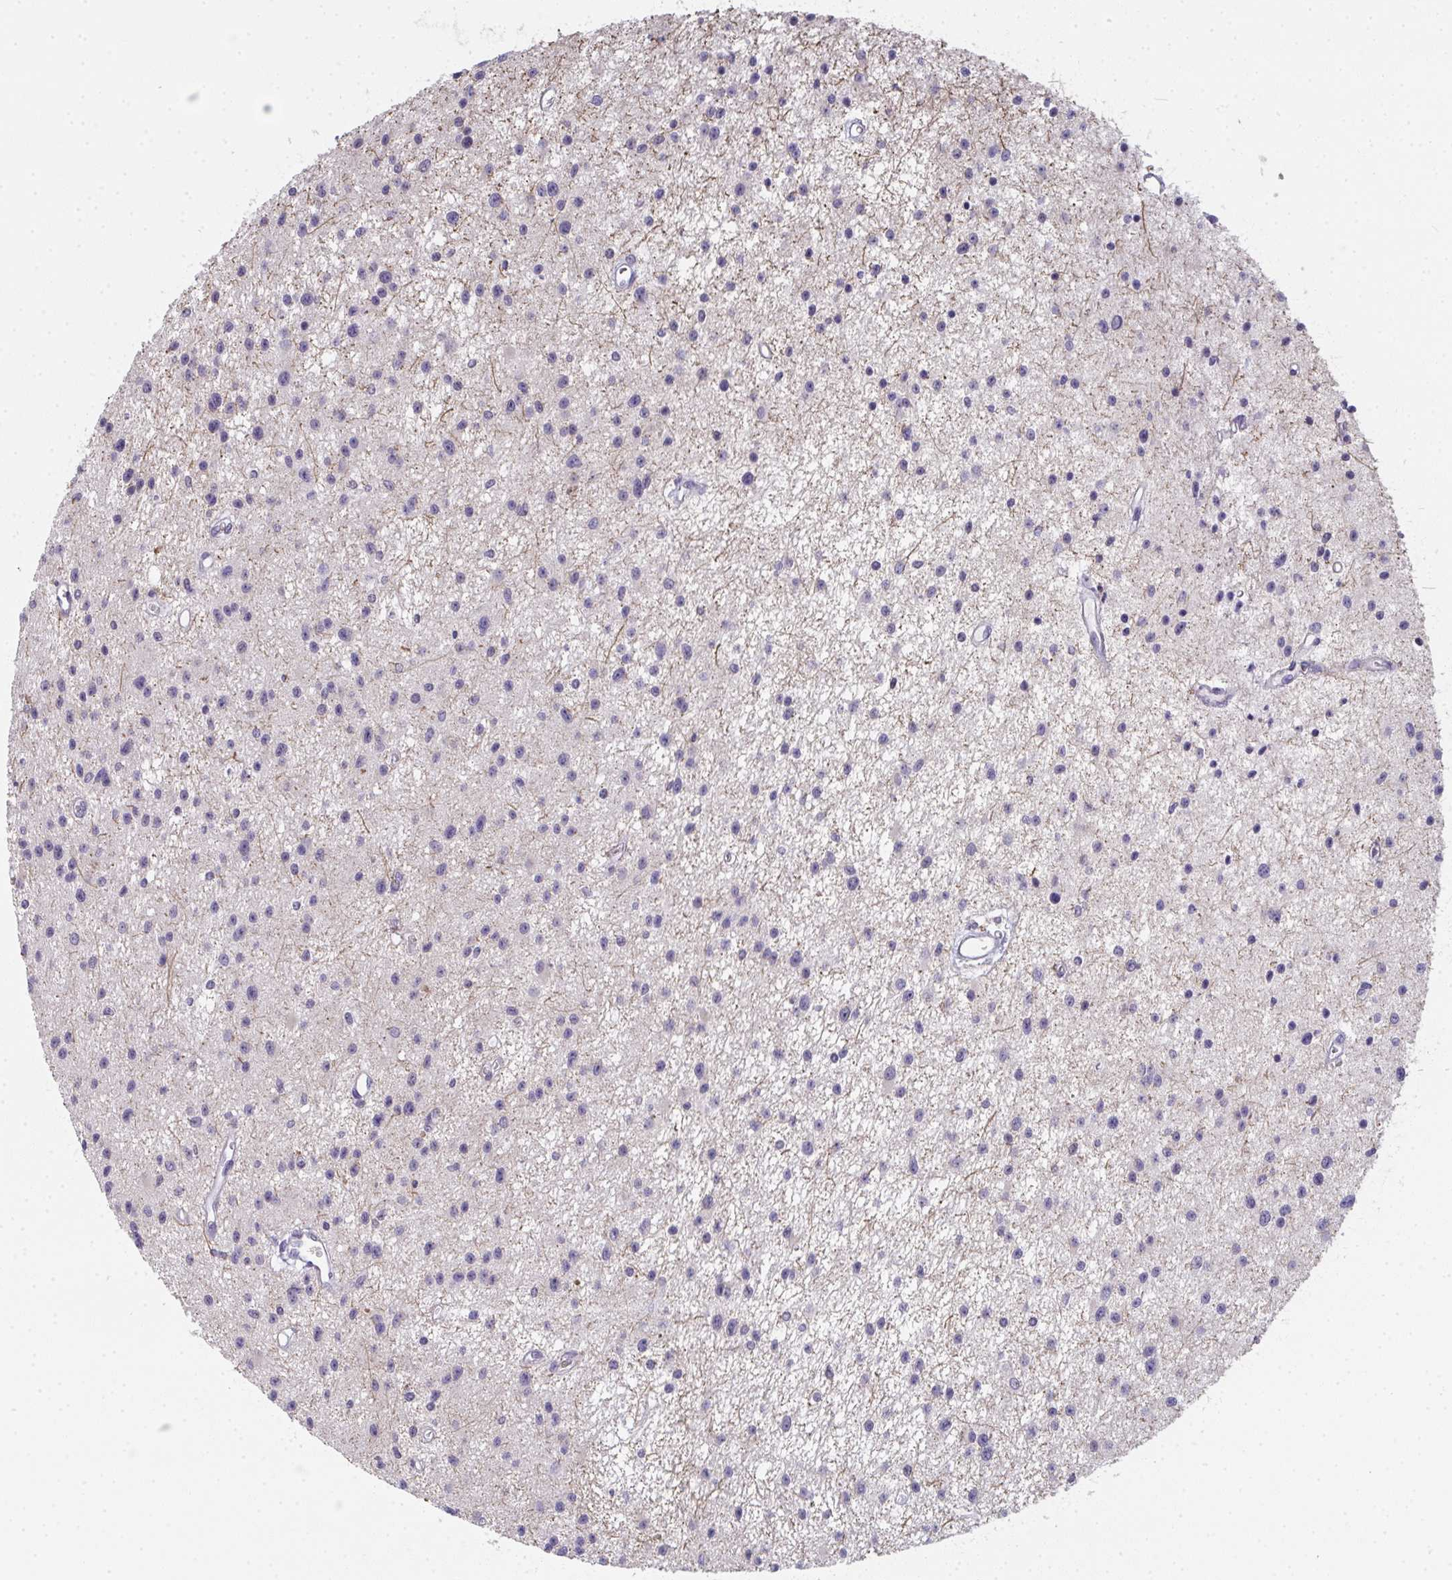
{"staining": {"intensity": "negative", "quantity": "none", "location": "none"}, "tissue": "glioma", "cell_type": "Tumor cells", "image_type": "cancer", "snomed": [{"axis": "morphology", "description": "Glioma, malignant, Low grade"}, {"axis": "topography", "description": "Brain"}], "caption": "A high-resolution micrograph shows IHC staining of malignant low-grade glioma, which shows no significant expression in tumor cells. (Brightfield microscopy of DAB IHC at high magnification).", "gene": "RIOK1", "patient": {"sex": "male", "age": 43}}